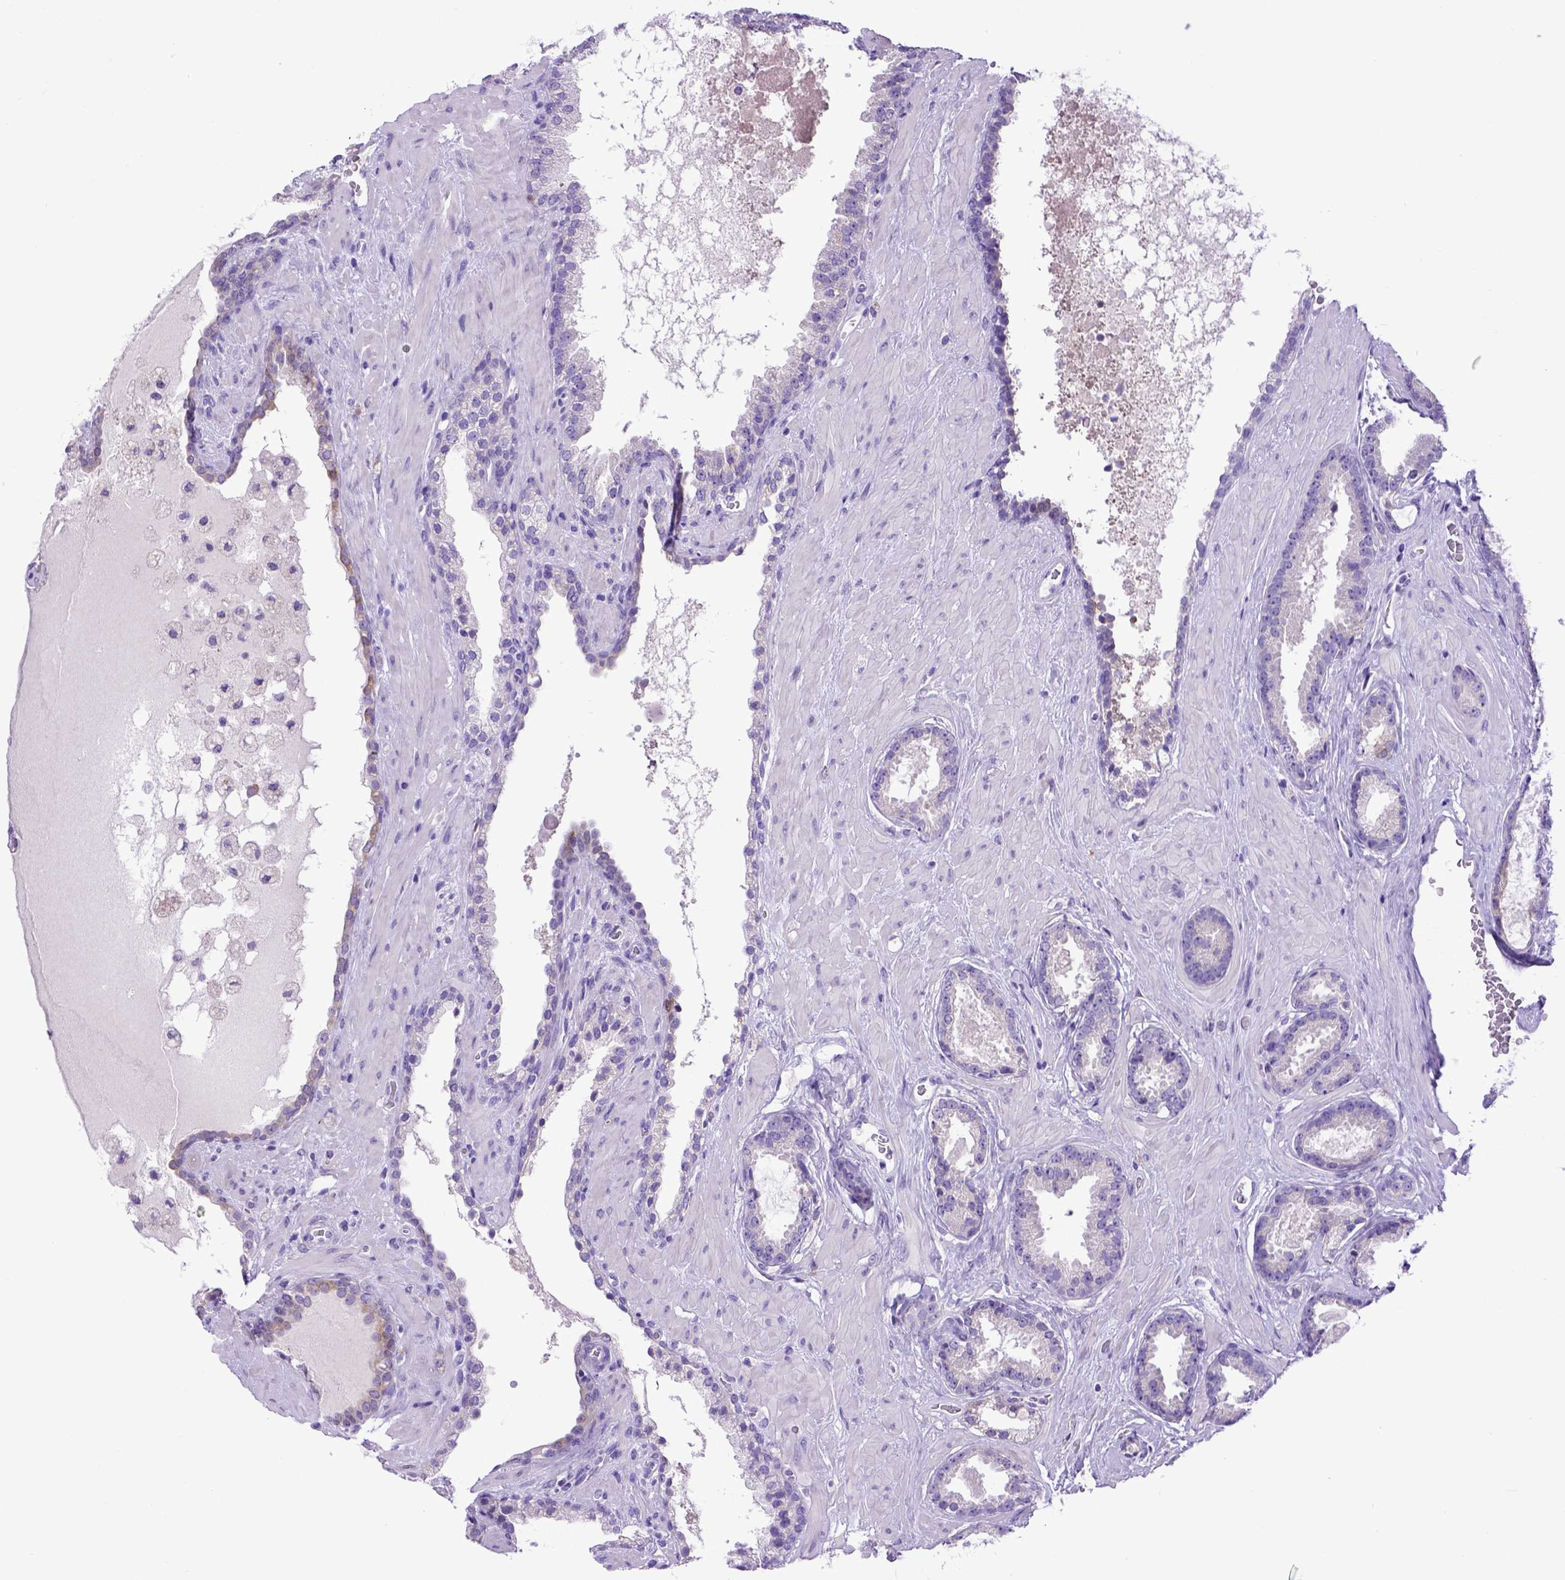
{"staining": {"intensity": "negative", "quantity": "none", "location": "none"}, "tissue": "prostate cancer", "cell_type": "Tumor cells", "image_type": "cancer", "snomed": [{"axis": "morphology", "description": "Adenocarcinoma, Low grade"}, {"axis": "topography", "description": "Prostate"}], "caption": "High power microscopy photomicrograph of an immunohistochemistry (IHC) photomicrograph of prostate cancer, revealing no significant expression in tumor cells.", "gene": "PTGES", "patient": {"sex": "male", "age": 62}}